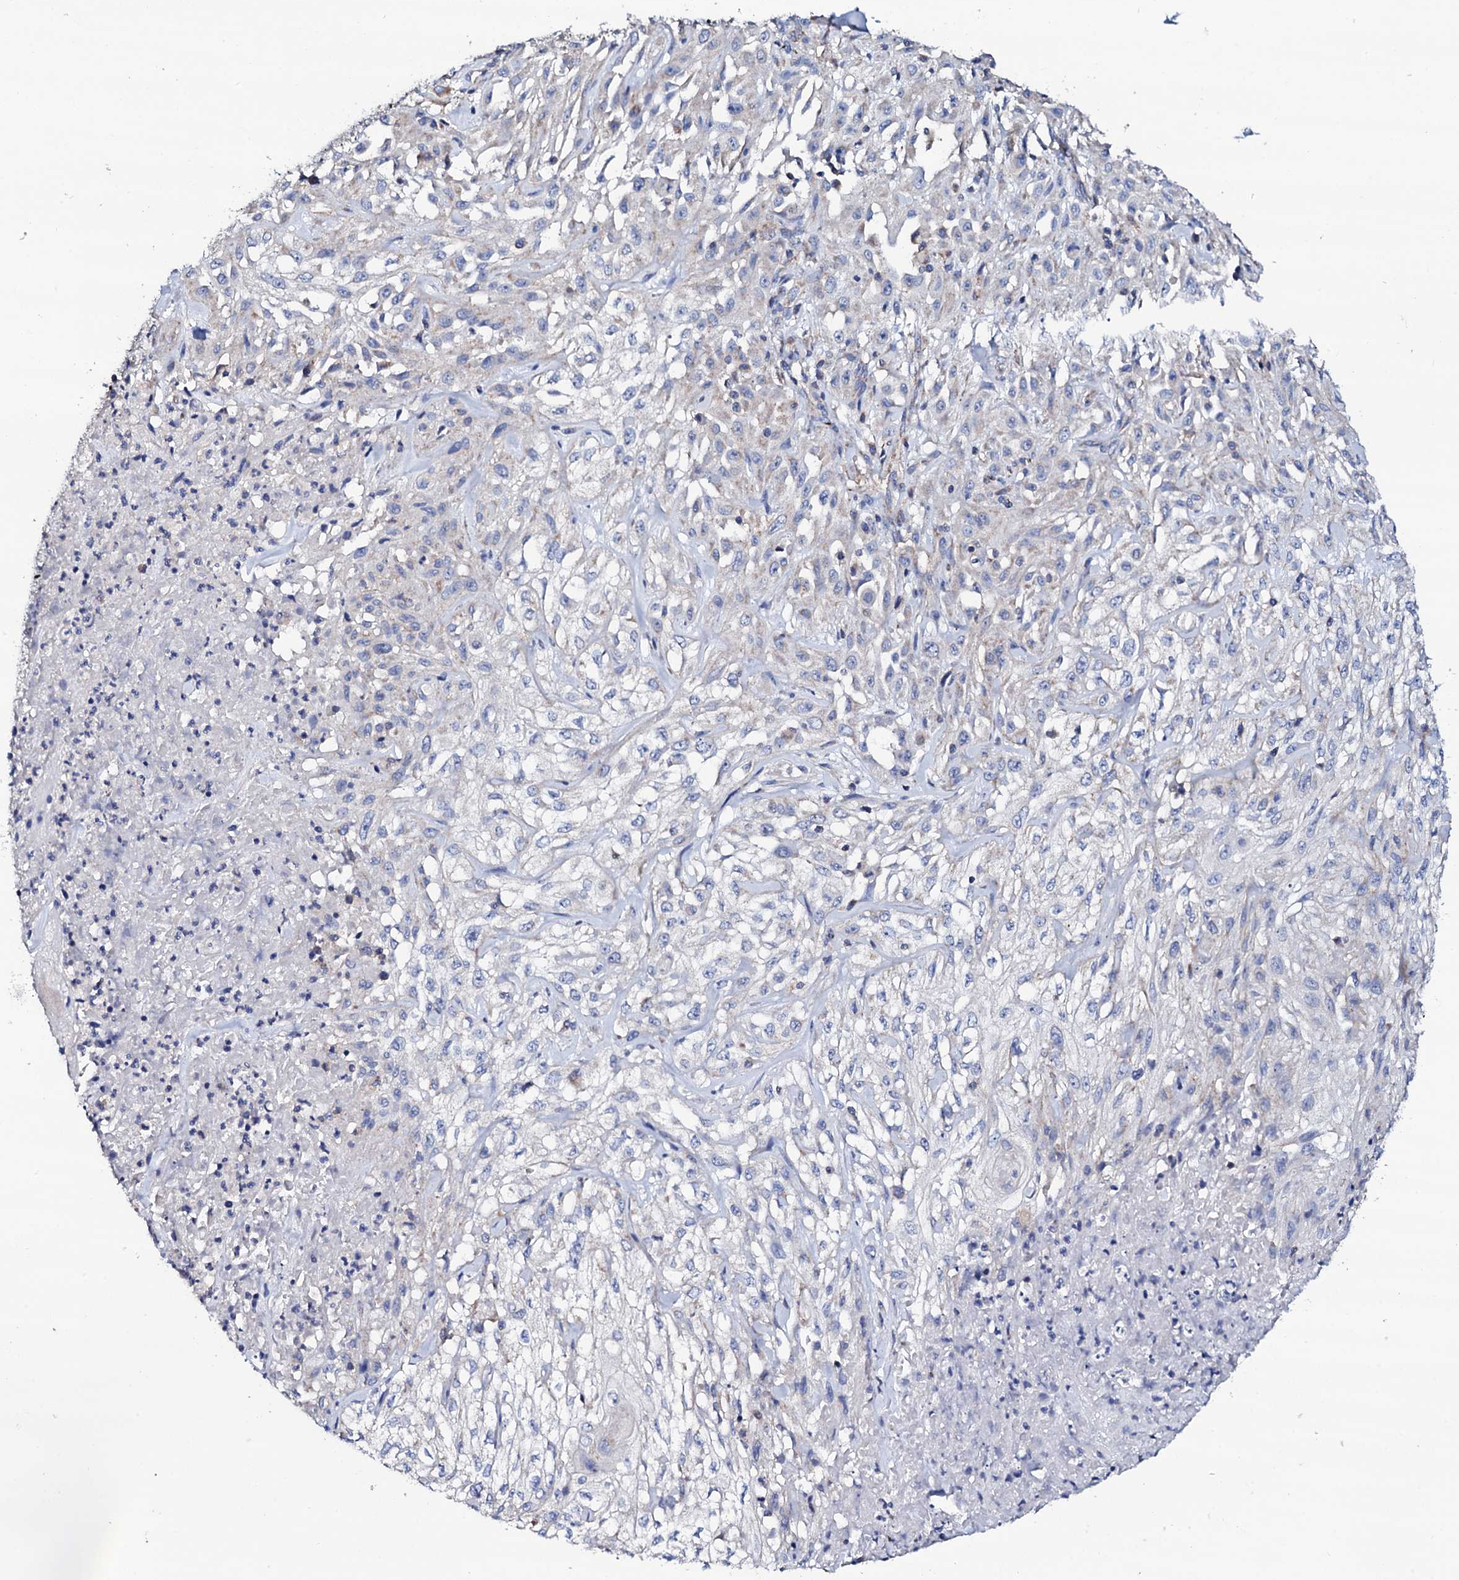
{"staining": {"intensity": "negative", "quantity": "none", "location": "none"}, "tissue": "skin cancer", "cell_type": "Tumor cells", "image_type": "cancer", "snomed": [{"axis": "morphology", "description": "Squamous cell carcinoma, NOS"}, {"axis": "morphology", "description": "Squamous cell carcinoma, metastatic, NOS"}, {"axis": "topography", "description": "Skin"}, {"axis": "topography", "description": "Lymph node"}], "caption": "This is an immunohistochemistry image of skin metastatic squamous cell carcinoma. There is no staining in tumor cells.", "gene": "TCAF2", "patient": {"sex": "male", "age": 75}}